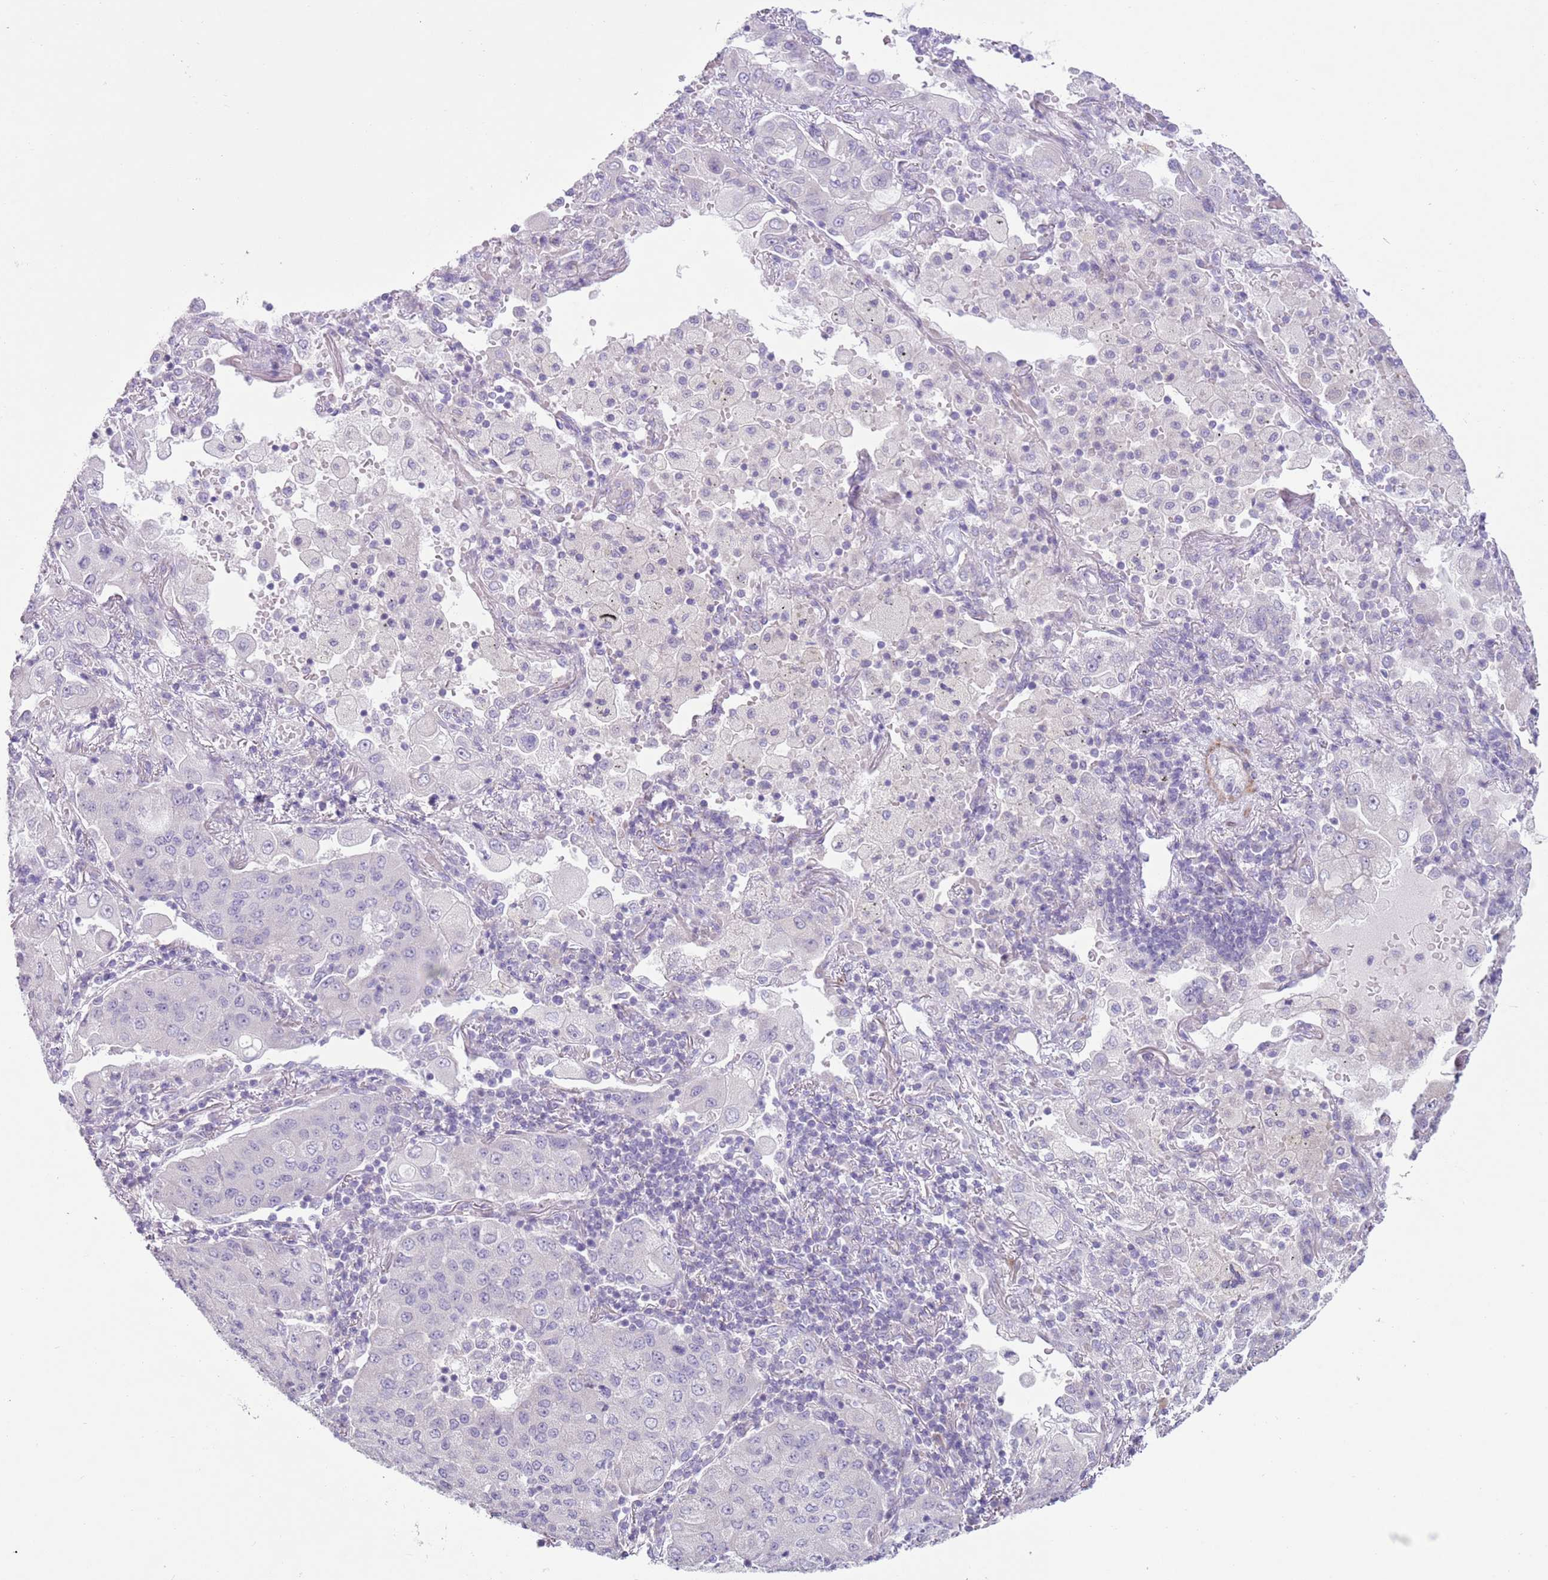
{"staining": {"intensity": "negative", "quantity": "none", "location": "none"}, "tissue": "lung cancer", "cell_type": "Tumor cells", "image_type": "cancer", "snomed": [{"axis": "morphology", "description": "Squamous cell carcinoma, NOS"}, {"axis": "topography", "description": "Lung"}], "caption": "There is no significant expression in tumor cells of lung squamous cell carcinoma.", "gene": "ZNF239", "patient": {"sex": "male", "age": 74}}